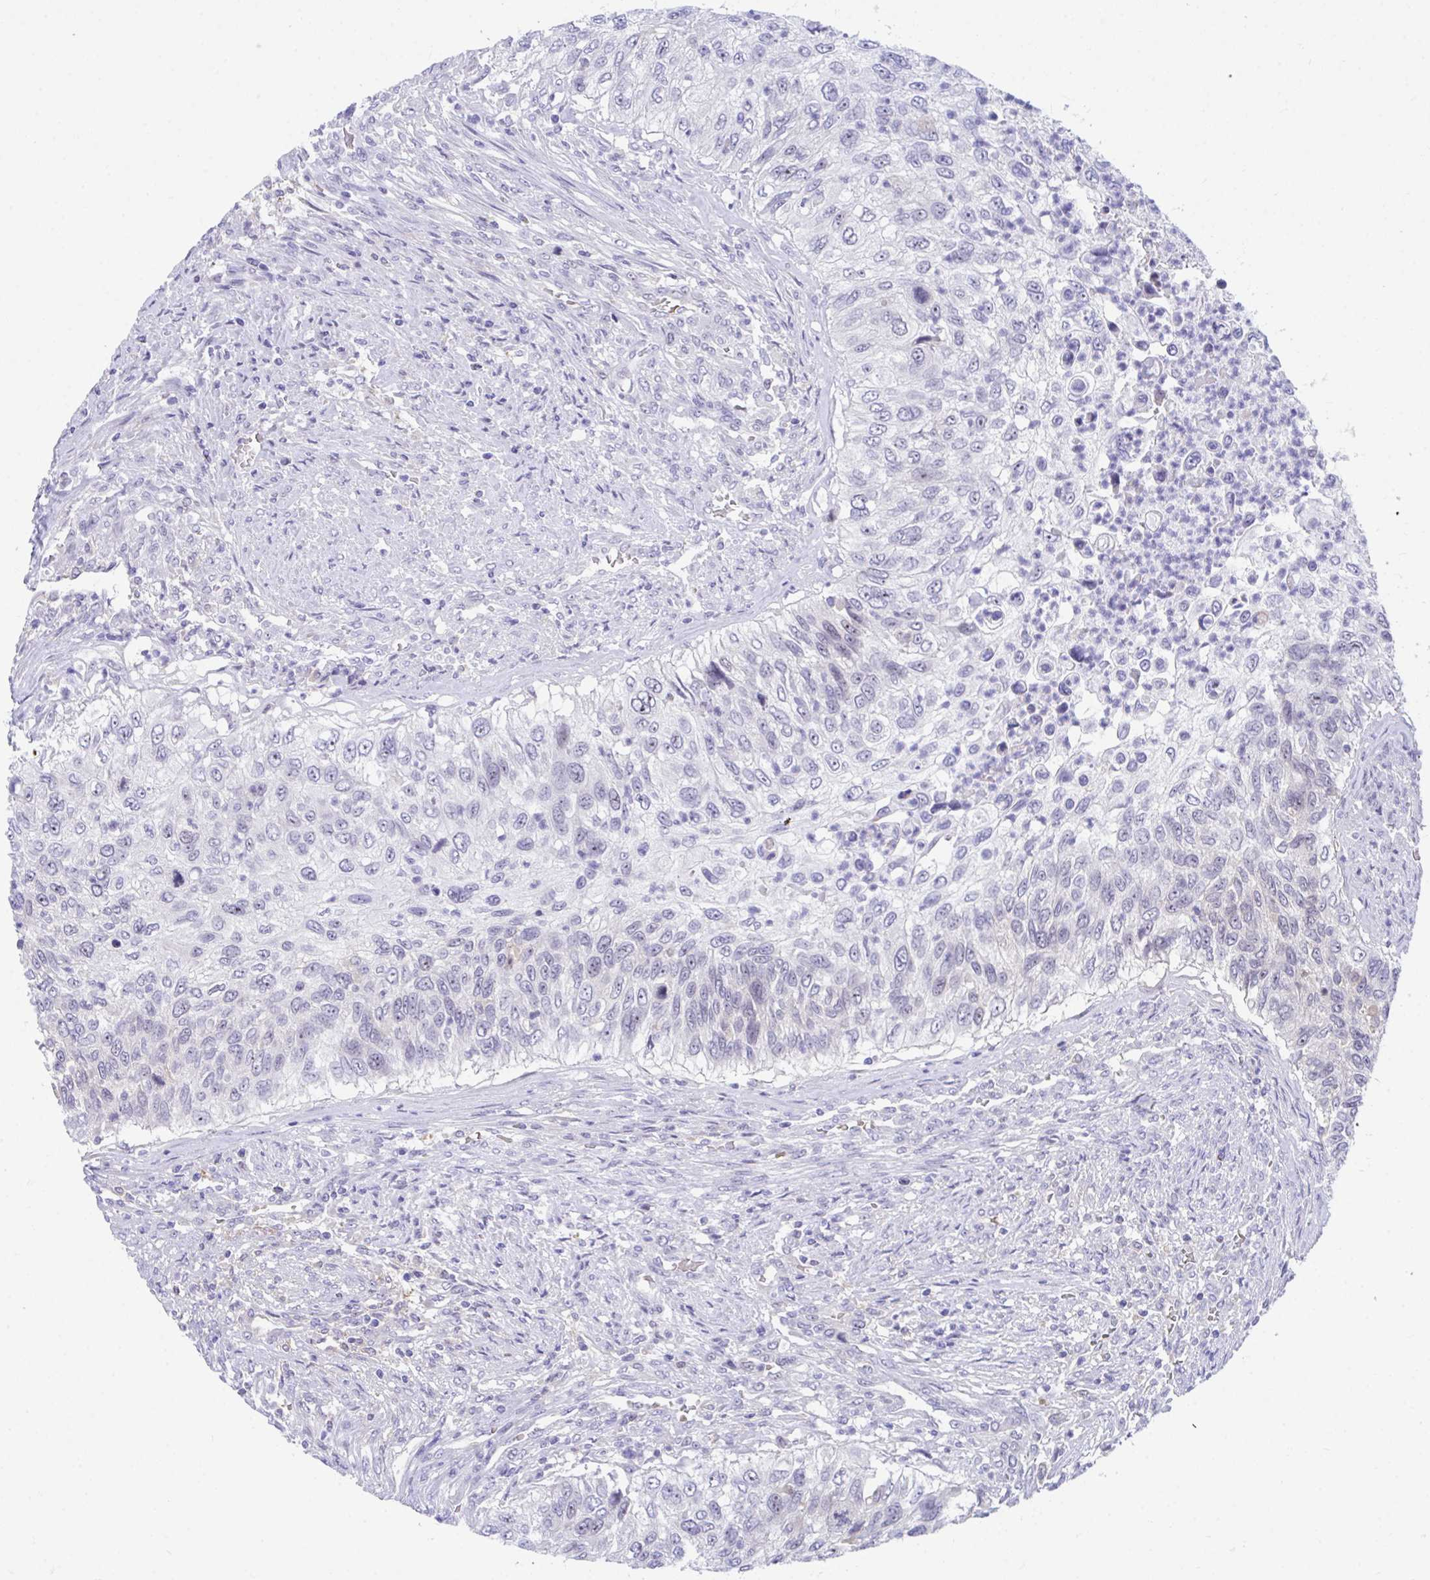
{"staining": {"intensity": "weak", "quantity": "<25%", "location": "nuclear"}, "tissue": "urothelial cancer", "cell_type": "Tumor cells", "image_type": "cancer", "snomed": [{"axis": "morphology", "description": "Urothelial carcinoma, High grade"}, {"axis": "topography", "description": "Urinary bladder"}], "caption": "DAB (3,3'-diaminobenzidine) immunohistochemical staining of urothelial cancer shows no significant positivity in tumor cells. (Stains: DAB (3,3'-diaminobenzidine) IHC with hematoxylin counter stain, Microscopy: brightfield microscopy at high magnification).", "gene": "CENPQ", "patient": {"sex": "female", "age": 60}}